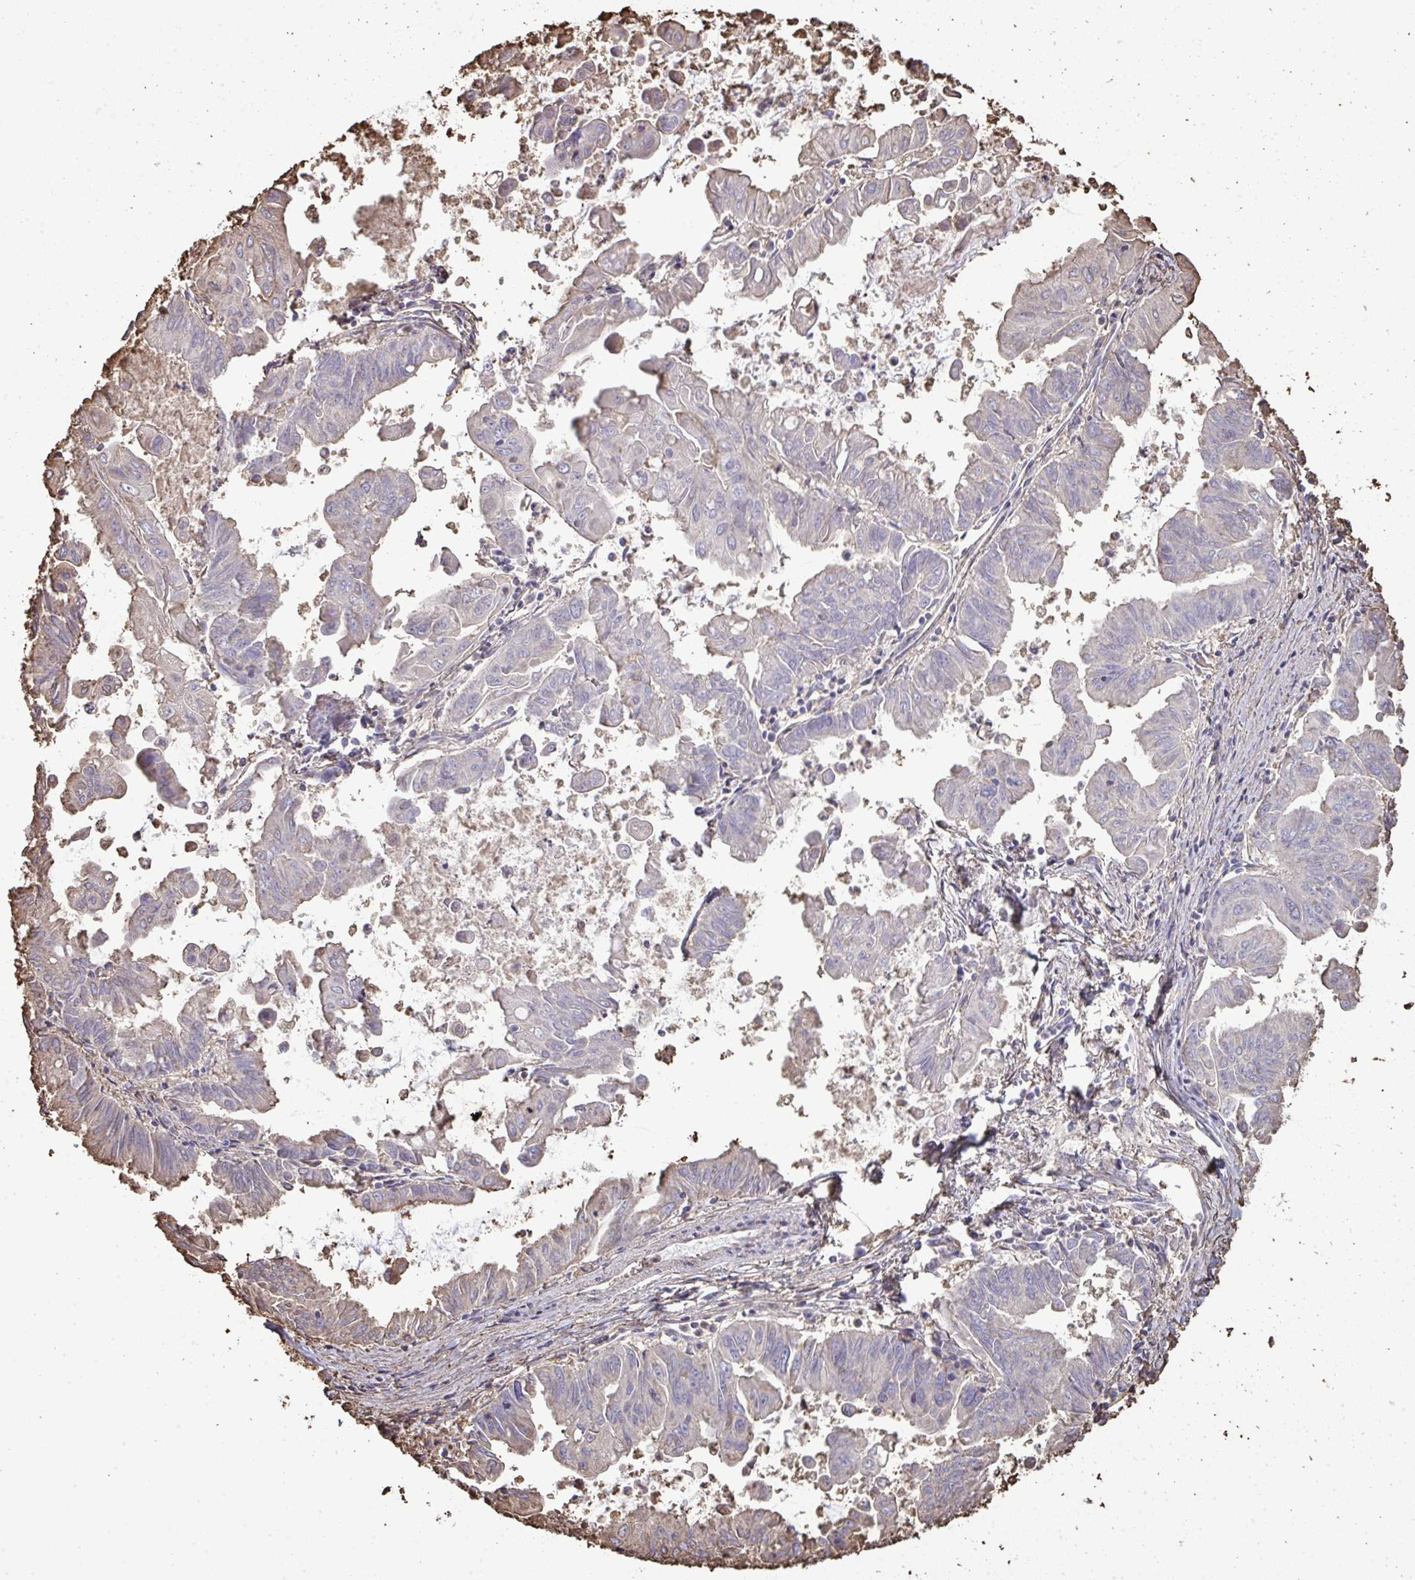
{"staining": {"intensity": "negative", "quantity": "none", "location": "none"}, "tissue": "stomach cancer", "cell_type": "Tumor cells", "image_type": "cancer", "snomed": [{"axis": "morphology", "description": "Adenocarcinoma, NOS"}, {"axis": "topography", "description": "Stomach, upper"}], "caption": "A histopathology image of human stomach adenocarcinoma is negative for staining in tumor cells.", "gene": "ANXA5", "patient": {"sex": "male", "age": 80}}